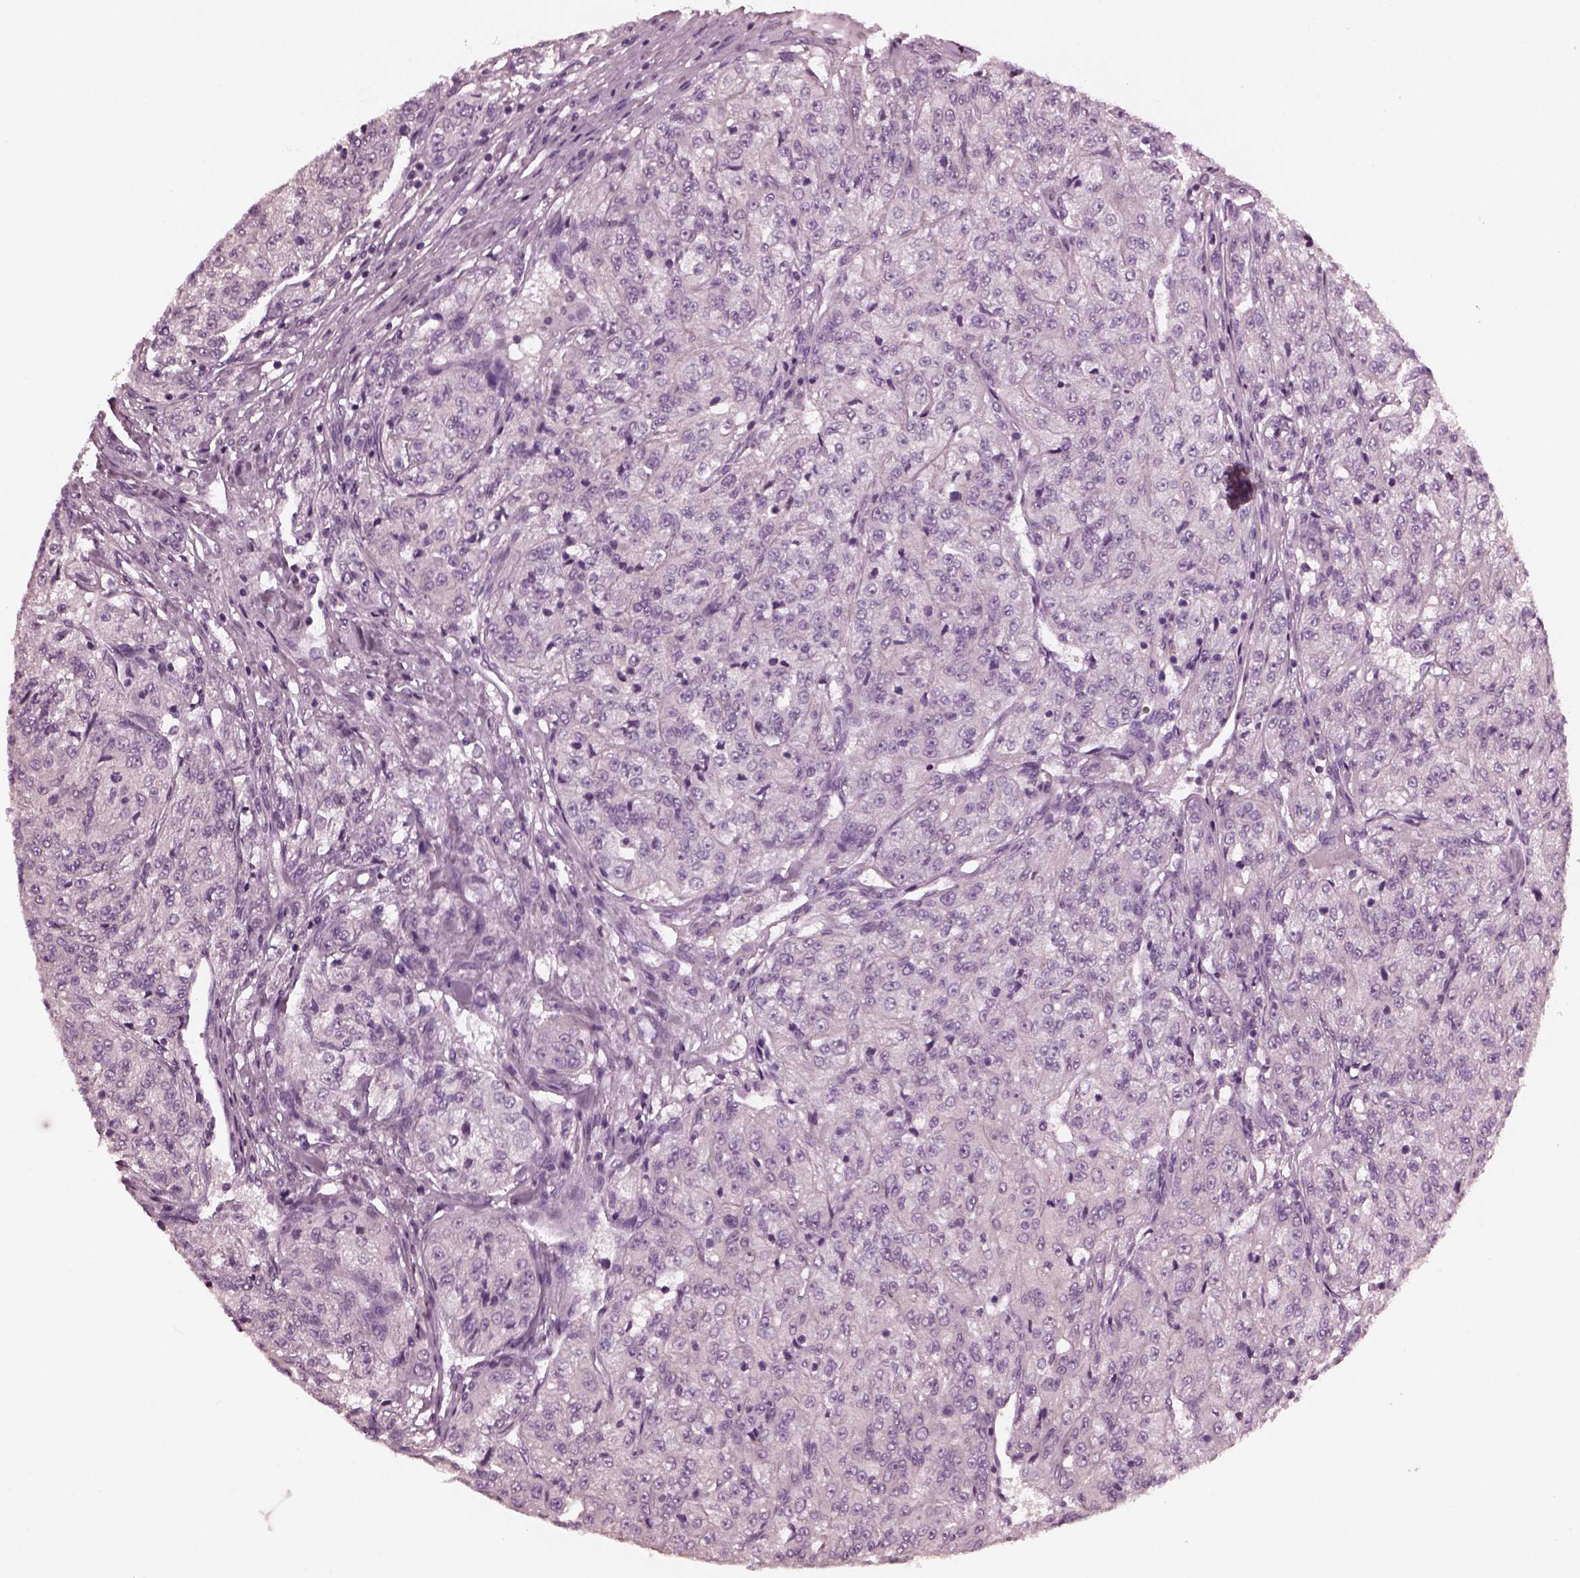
{"staining": {"intensity": "negative", "quantity": "none", "location": "none"}, "tissue": "renal cancer", "cell_type": "Tumor cells", "image_type": "cancer", "snomed": [{"axis": "morphology", "description": "Adenocarcinoma, NOS"}, {"axis": "topography", "description": "Kidney"}], "caption": "The micrograph displays no significant staining in tumor cells of renal cancer.", "gene": "SHTN1", "patient": {"sex": "female", "age": 63}}